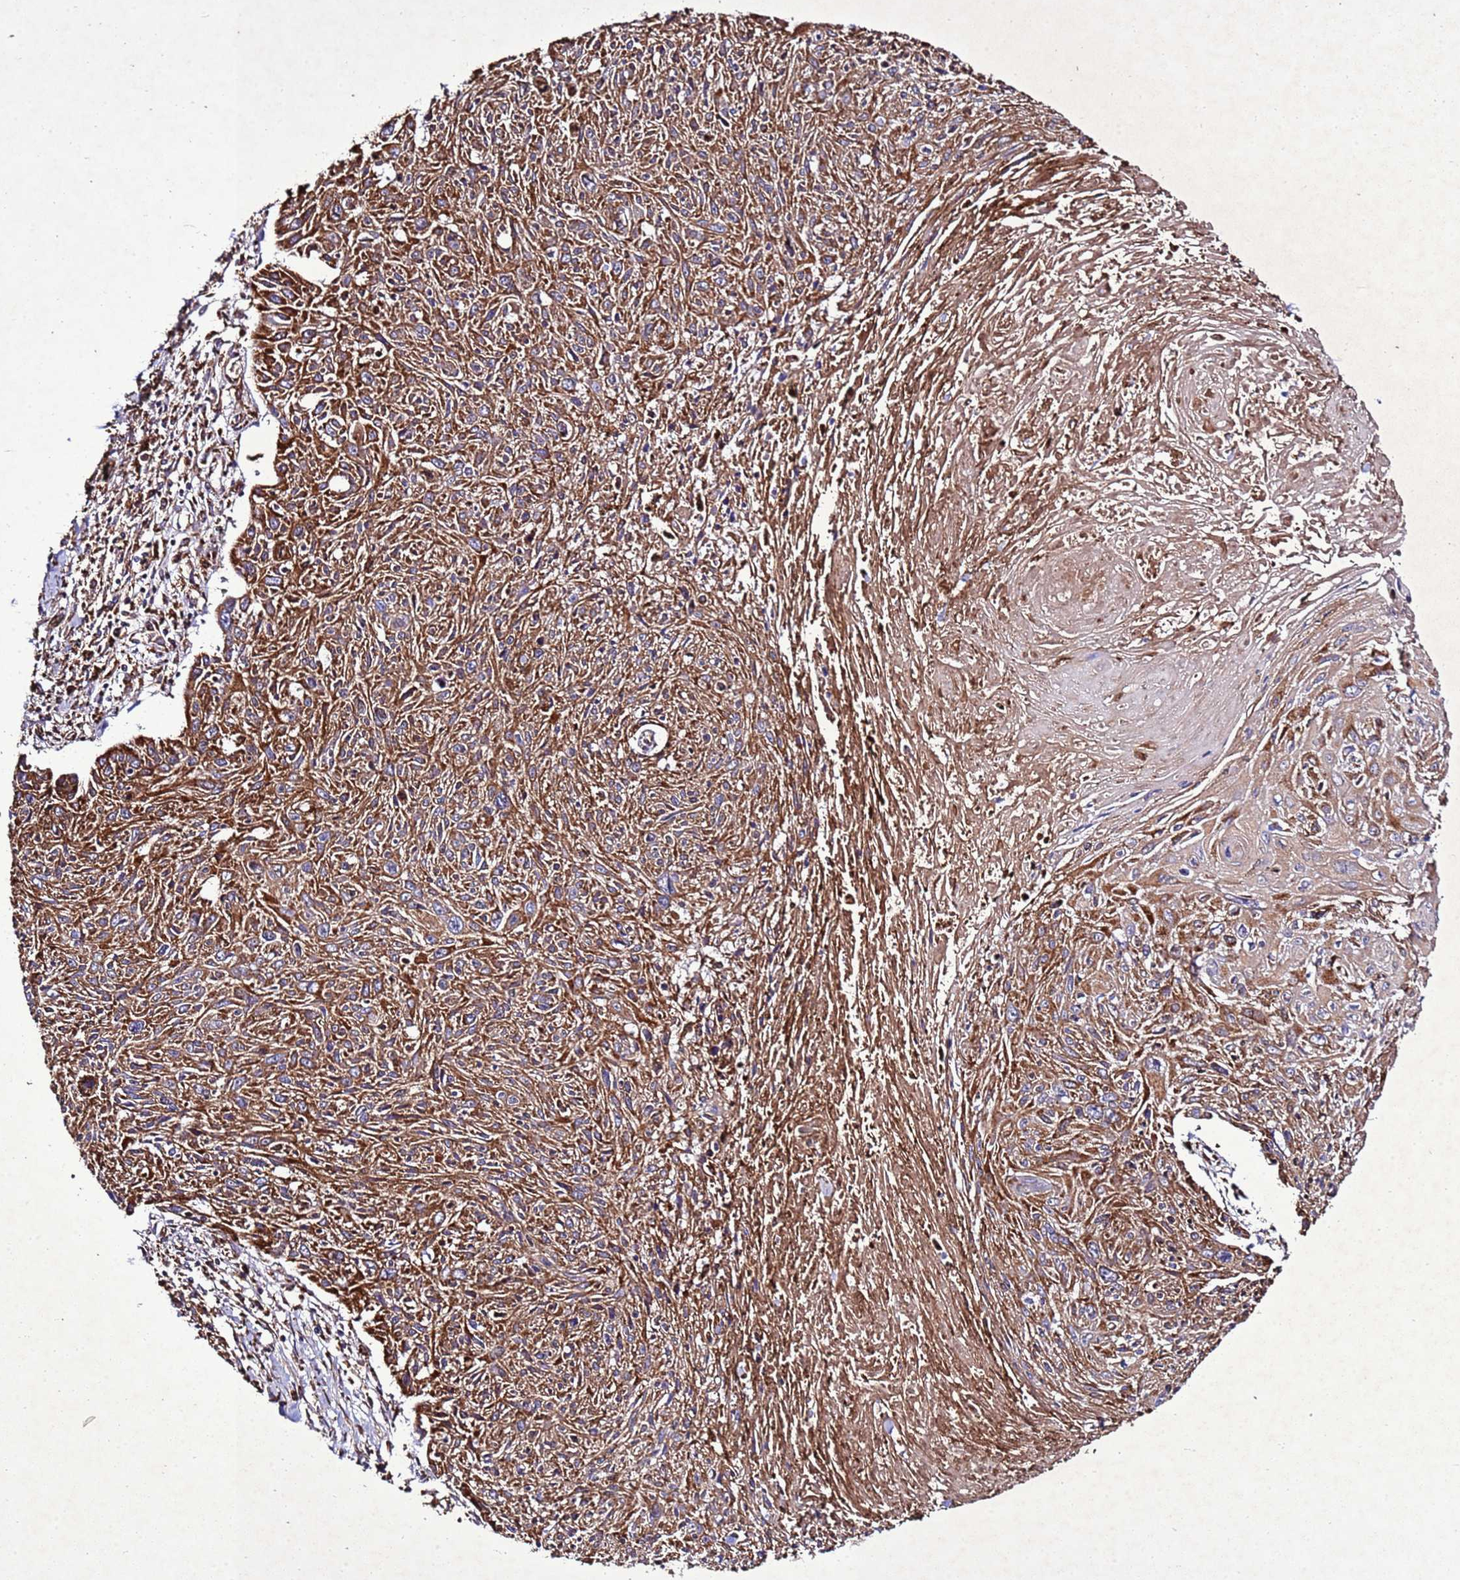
{"staining": {"intensity": "strong", "quantity": ">75%", "location": "cytoplasmic/membranous"}, "tissue": "cervical cancer", "cell_type": "Tumor cells", "image_type": "cancer", "snomed": [{"axis": "morphology", "description": "Squamous cell carcinoma, NOS"}, {"axis": "topography", "description": "Cervix"}], "caption": "IHC staining of cervical cancer, which reveals high levels of strong cytoplasmic/membranous staining in about >75% of tumor cells indicating strong cytoplasmic/membranous protein expression. The staining was performed using DAB (3,3'-diaminobenzidine) (brown) for protein detection and nuclei were counterstained in hematoxylin (blue).", "gene": "ANTKMT", "patient": {"sex": "female", "age": 51}}